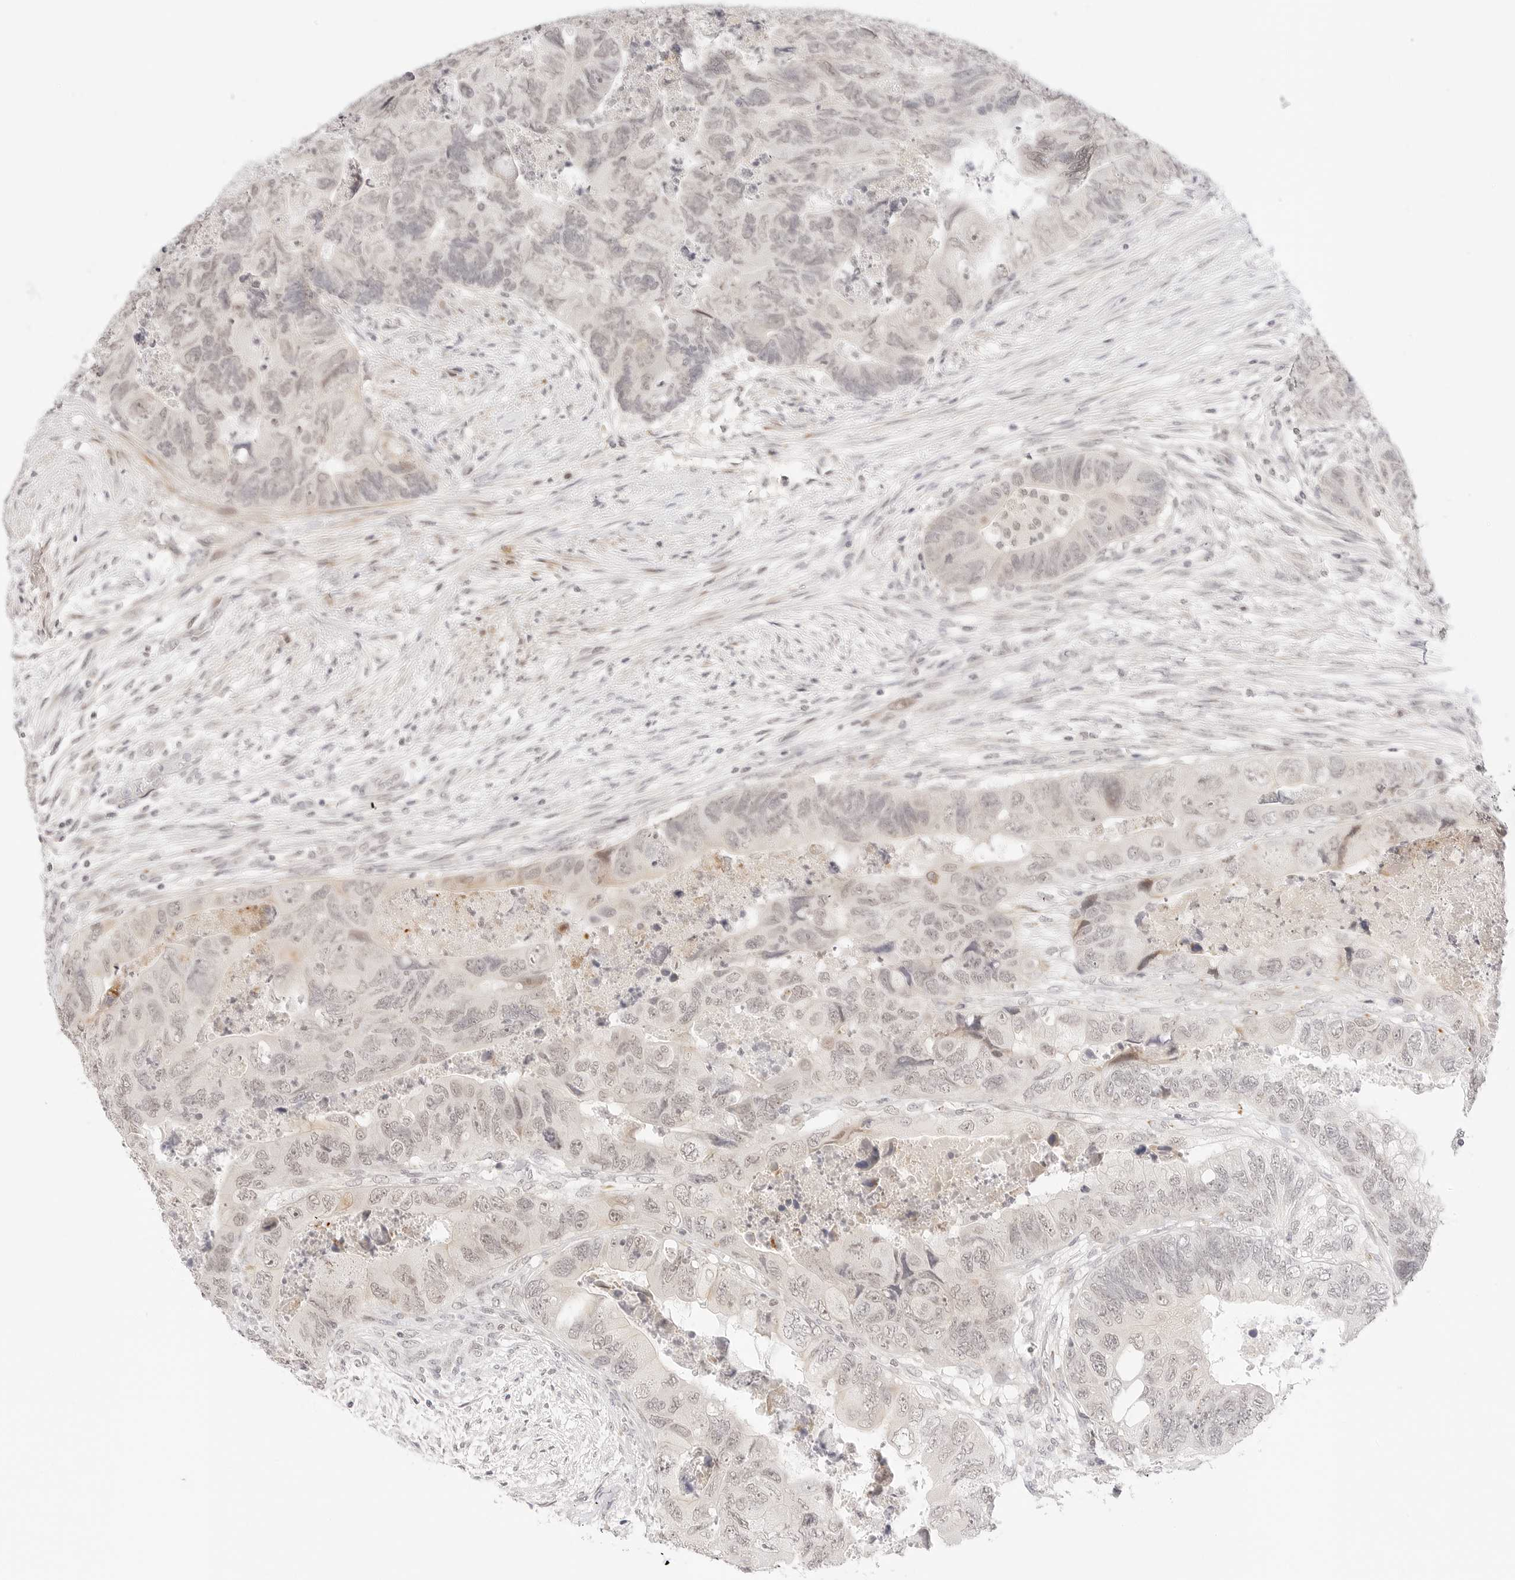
{"staining": {"intensity": "weak", "quantity": "25%-75%", "location": "nuclear"}, "tissue": "colorectal cancer", "cell_type": "Tumor cells", "image_type": "cancer", "snomed": [{"axis": "morphology", "description": "Adenocarcinoma, NOS"}, {"axis": "topography", "description": "Rectum"}], "caption": "Immunohistochemistry (IHC) histopathology image of neoplastic tissue: colorectal cancer stained using immunohistochemistry shows low levels of weak protein expression localized specifically in the nuclear of tumor cells, appearing as a nuclear brown color.", "gene": "XKR4", "patient": {"sex": "male", "age": 63}}